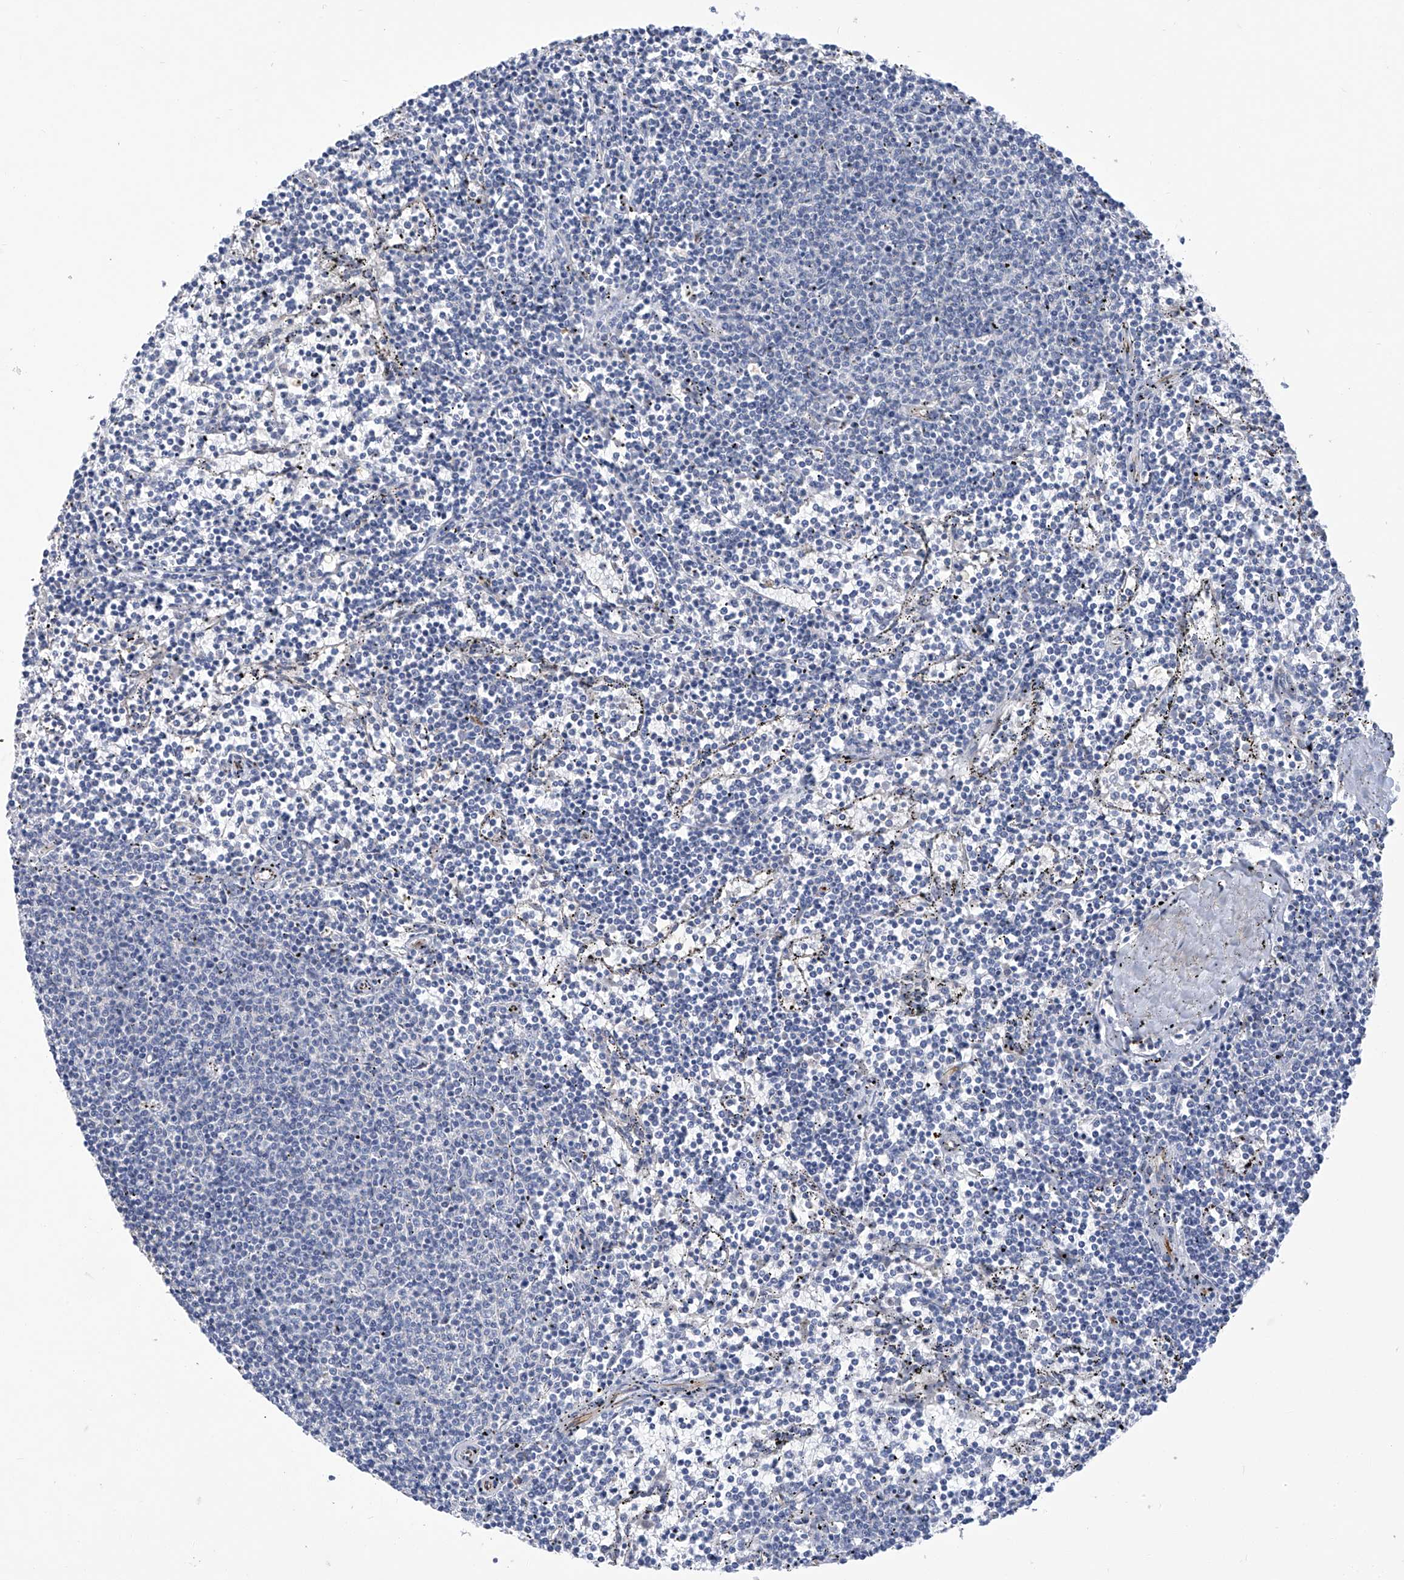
{"staining": {"intensity": "negative", "quantity": "none", "location": "none"}, "tissue": "lymphoma", "cell_type": "Tumor cells", "image_type": "cancer", "snomed": [{"axis": "morphology", "description": "Malignant lymphoma, non-Hodgkin's type, Low grade"}, {"axis": "topography", "description": "Spleen"}], "caption": "Tumor cells show no significant positivity in malignant lymphoma, non-Hodgkin's type (low-grade). Nuclei are stained in blue.", "gene": "SLCO4A1", "patient": {"sex": "female", "age": 50}}